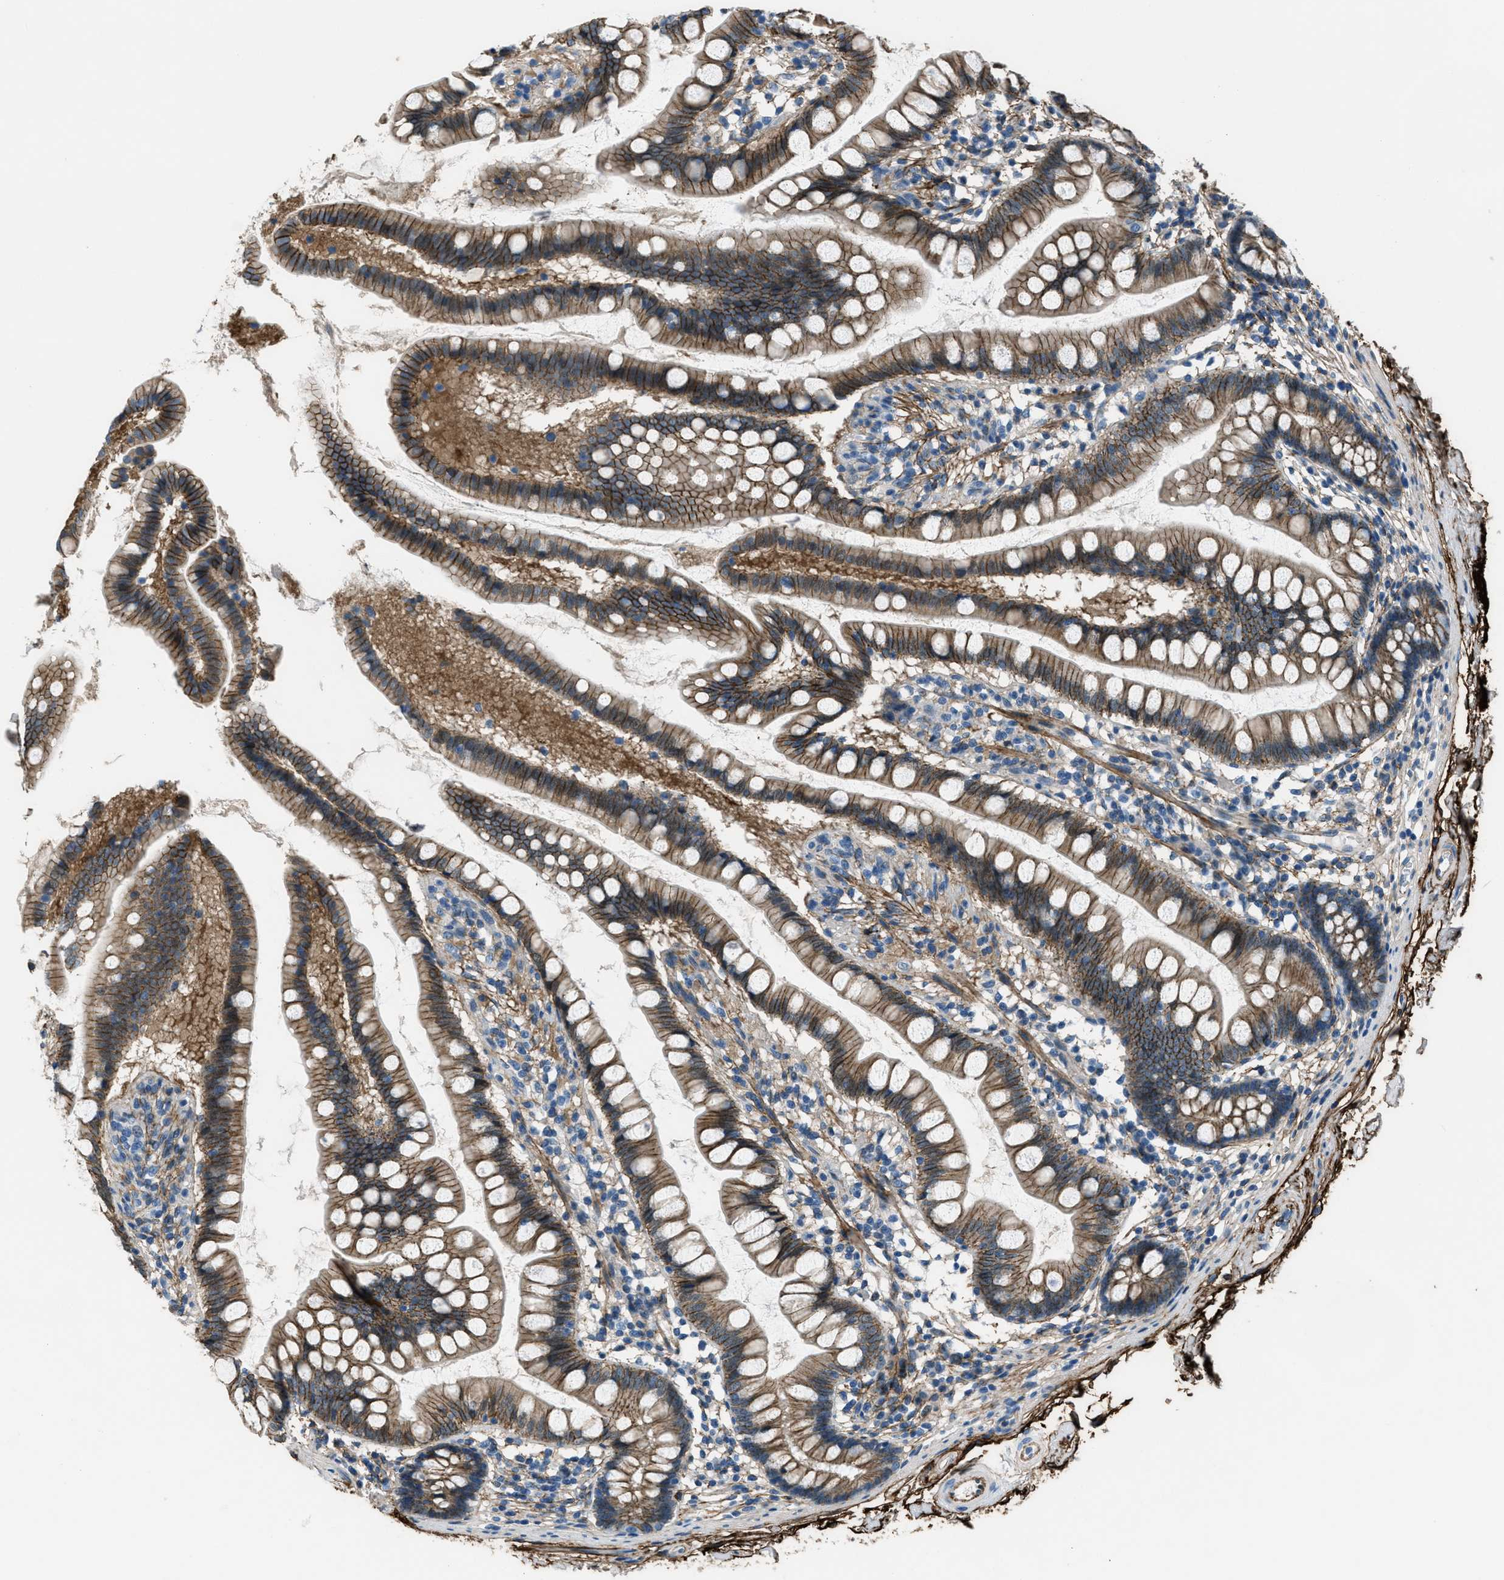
{"staining": {"intensity": "moderate", "quantity": ">75%", "location": "cytoplasmic/membranous"}, "tissue": "small intestine", "cell_type": "Glandular cells", "image_type": "normal", "snomed": [{"axis": "morphology", "description": "Normal tissue, NOS"}, {"axis": "topography", "description": "Small intestine"}], "caption": "IHC image of benign small intestine: small intestine stained using immunohistochemistry (IHC) demonstrates medium levels of moderate protein expression localized specifically in the cytoplasmic/membranous of glandular cells, appearing as a cytoplasmic/membranous brown color.", "gene": "FBN1", "patient": {"sex": "female", "age": 84}}